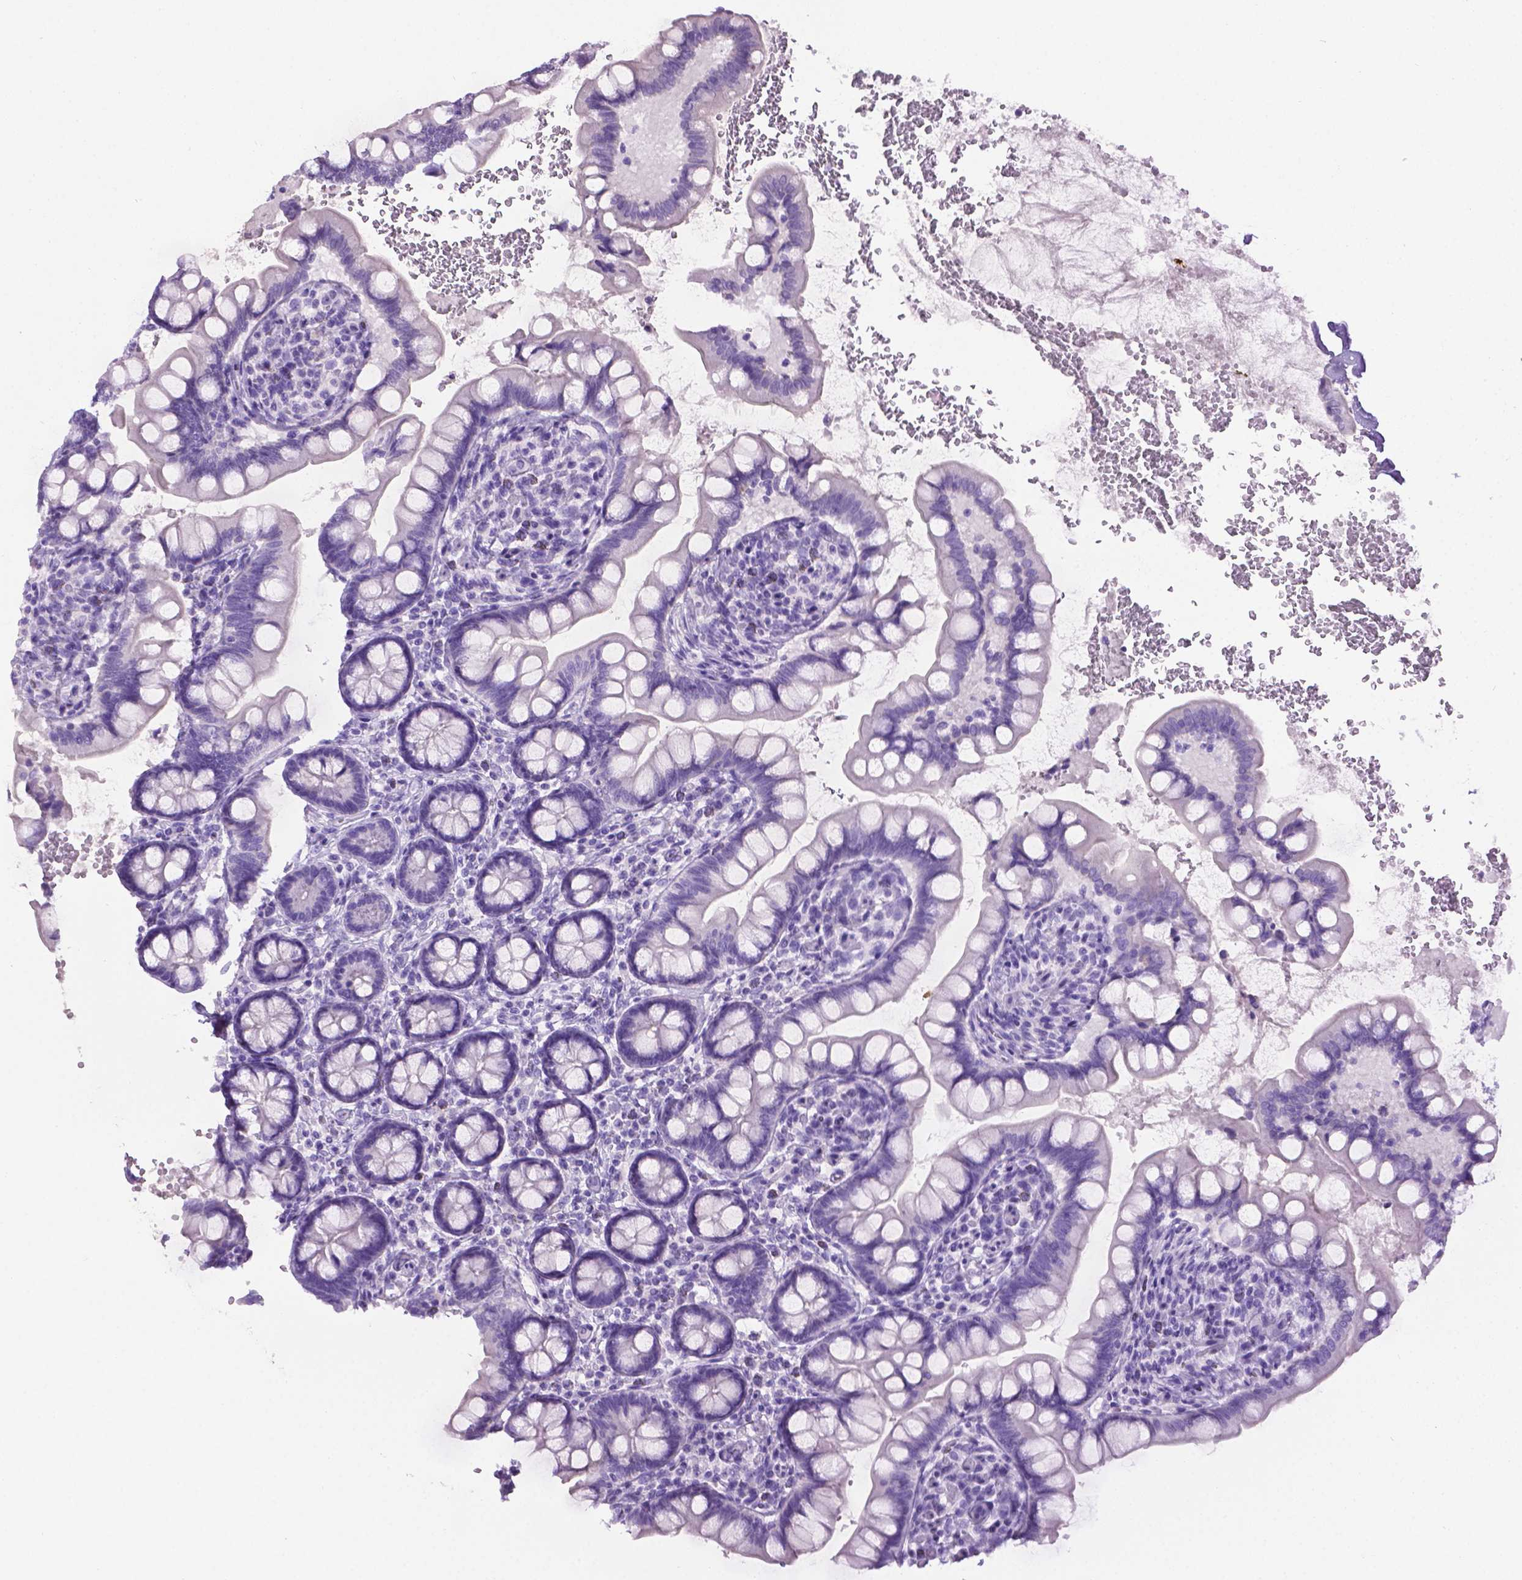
{"staining": {"intensity": "negative", "quantity": "none", "location": "none"}, "tissue": "small intestine", "cell_type": "Glandular cells", "image_type": "normal", "snomed": [{"axis": "morphology", "description": "Normal tissue, NOS"}, {"axis": "topography", "description": "Small intestine"}], "caption": "An immunohistochemistry histopathology image of unremarkable small intestine is shown. There is no staining in glandular cells of small intestine. The staining was performed using DAB (3,3'-diaminobenzidine) to visualize the protein expression in brown, while the nuclei were stained in blue with hematoxylin (Magnification: 20x).", "gene": "LELP1", "patient": {"sex": "female", "age": 56}}